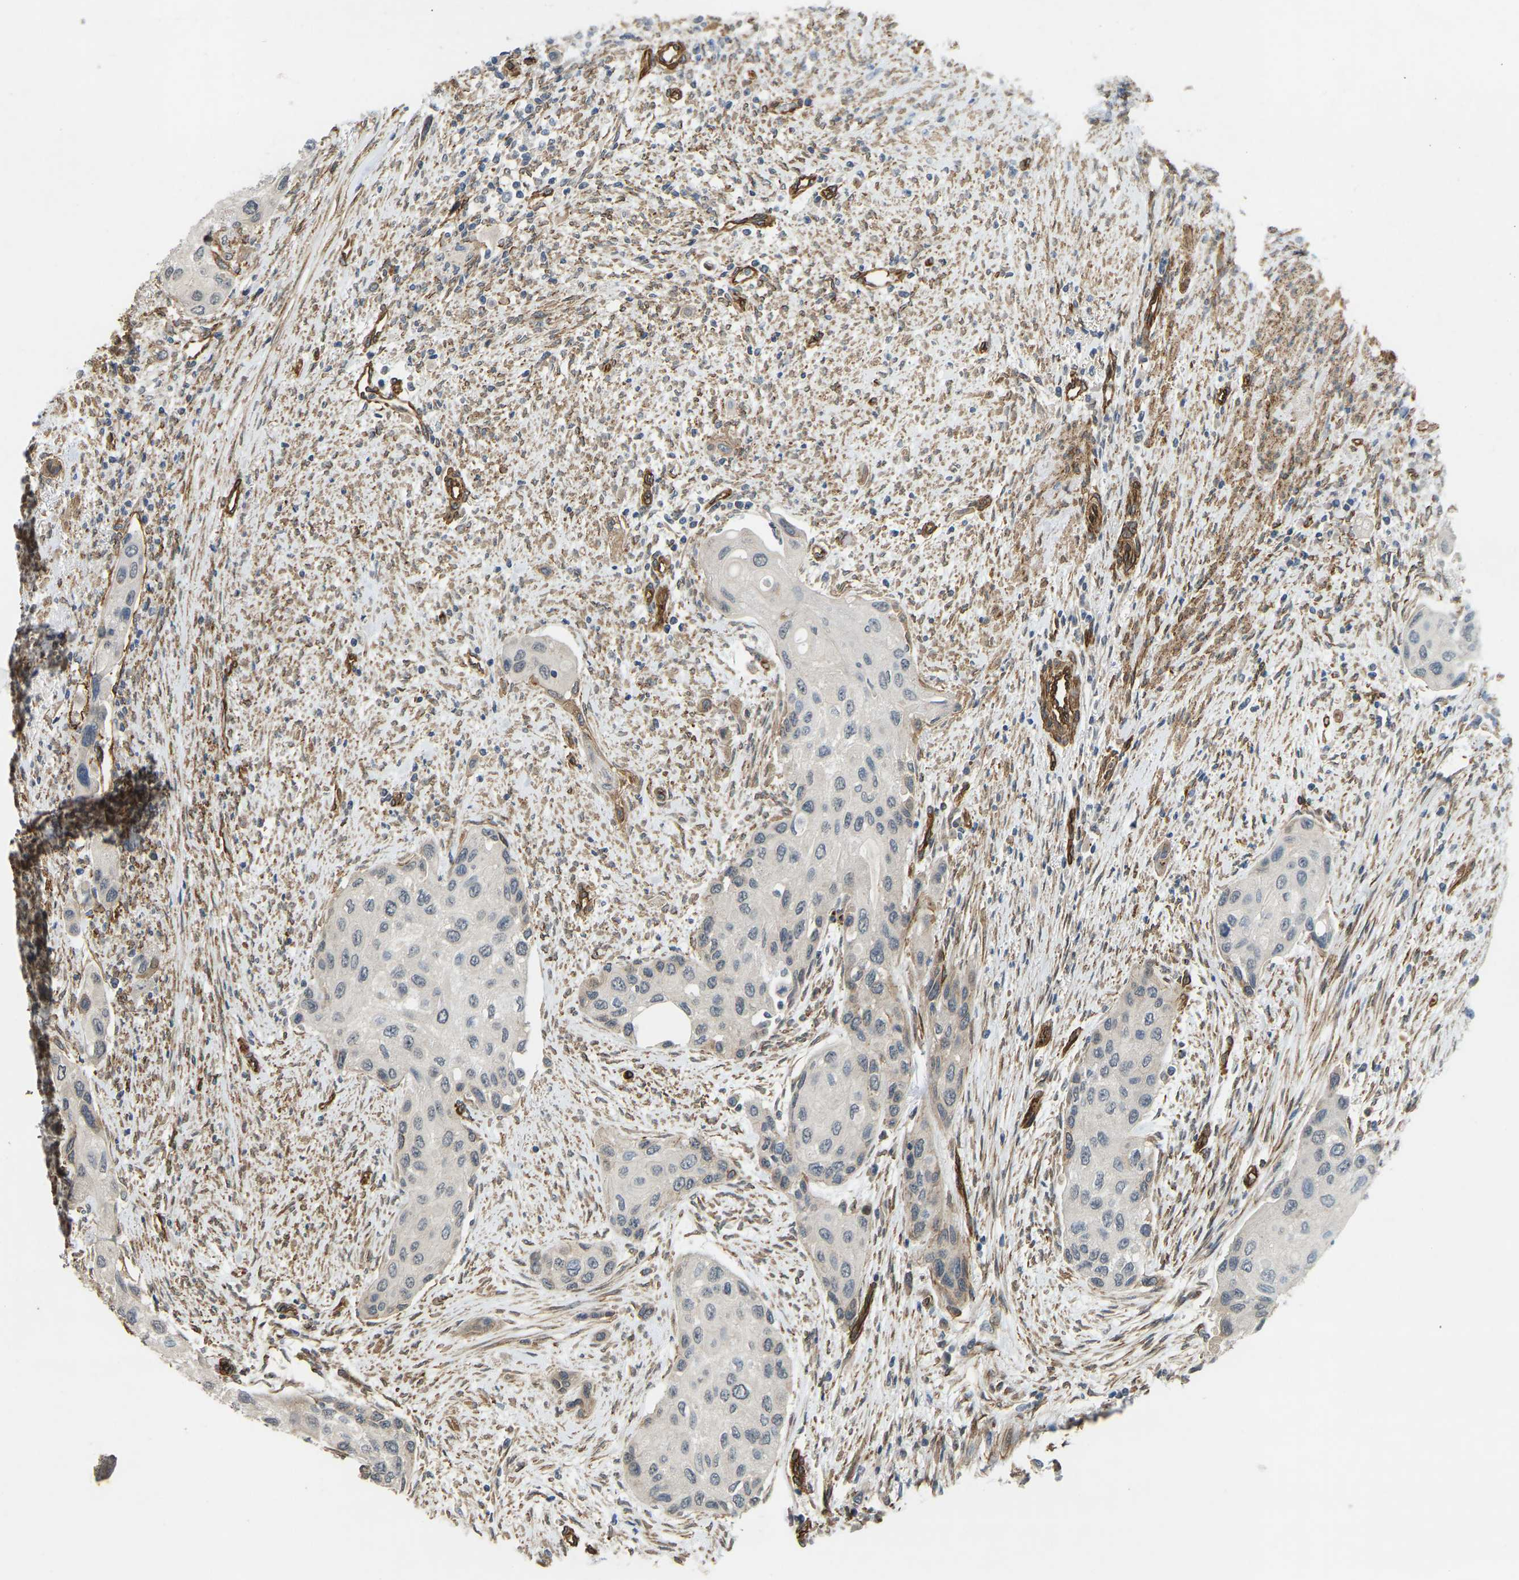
{"staining": {"intensity": "weak", "quantity": "<25%", "location": "cytoplasmic/membranous"}, "tissue": "urothelial cancer", "cell_type": "Tumor cells", "image_type": "cancer", "snomed": [{"axis": "morphology", "description": "Urothelial carcinoma, High grade"}, {"axis": "topography", "description": "Urinary bladder"}], "caption": "The micrograph displays no staining of tumor cells in high-grade urothelial carcinoma.", "gene": "NMB", "patient": {"sex": "female", "age": 56}}